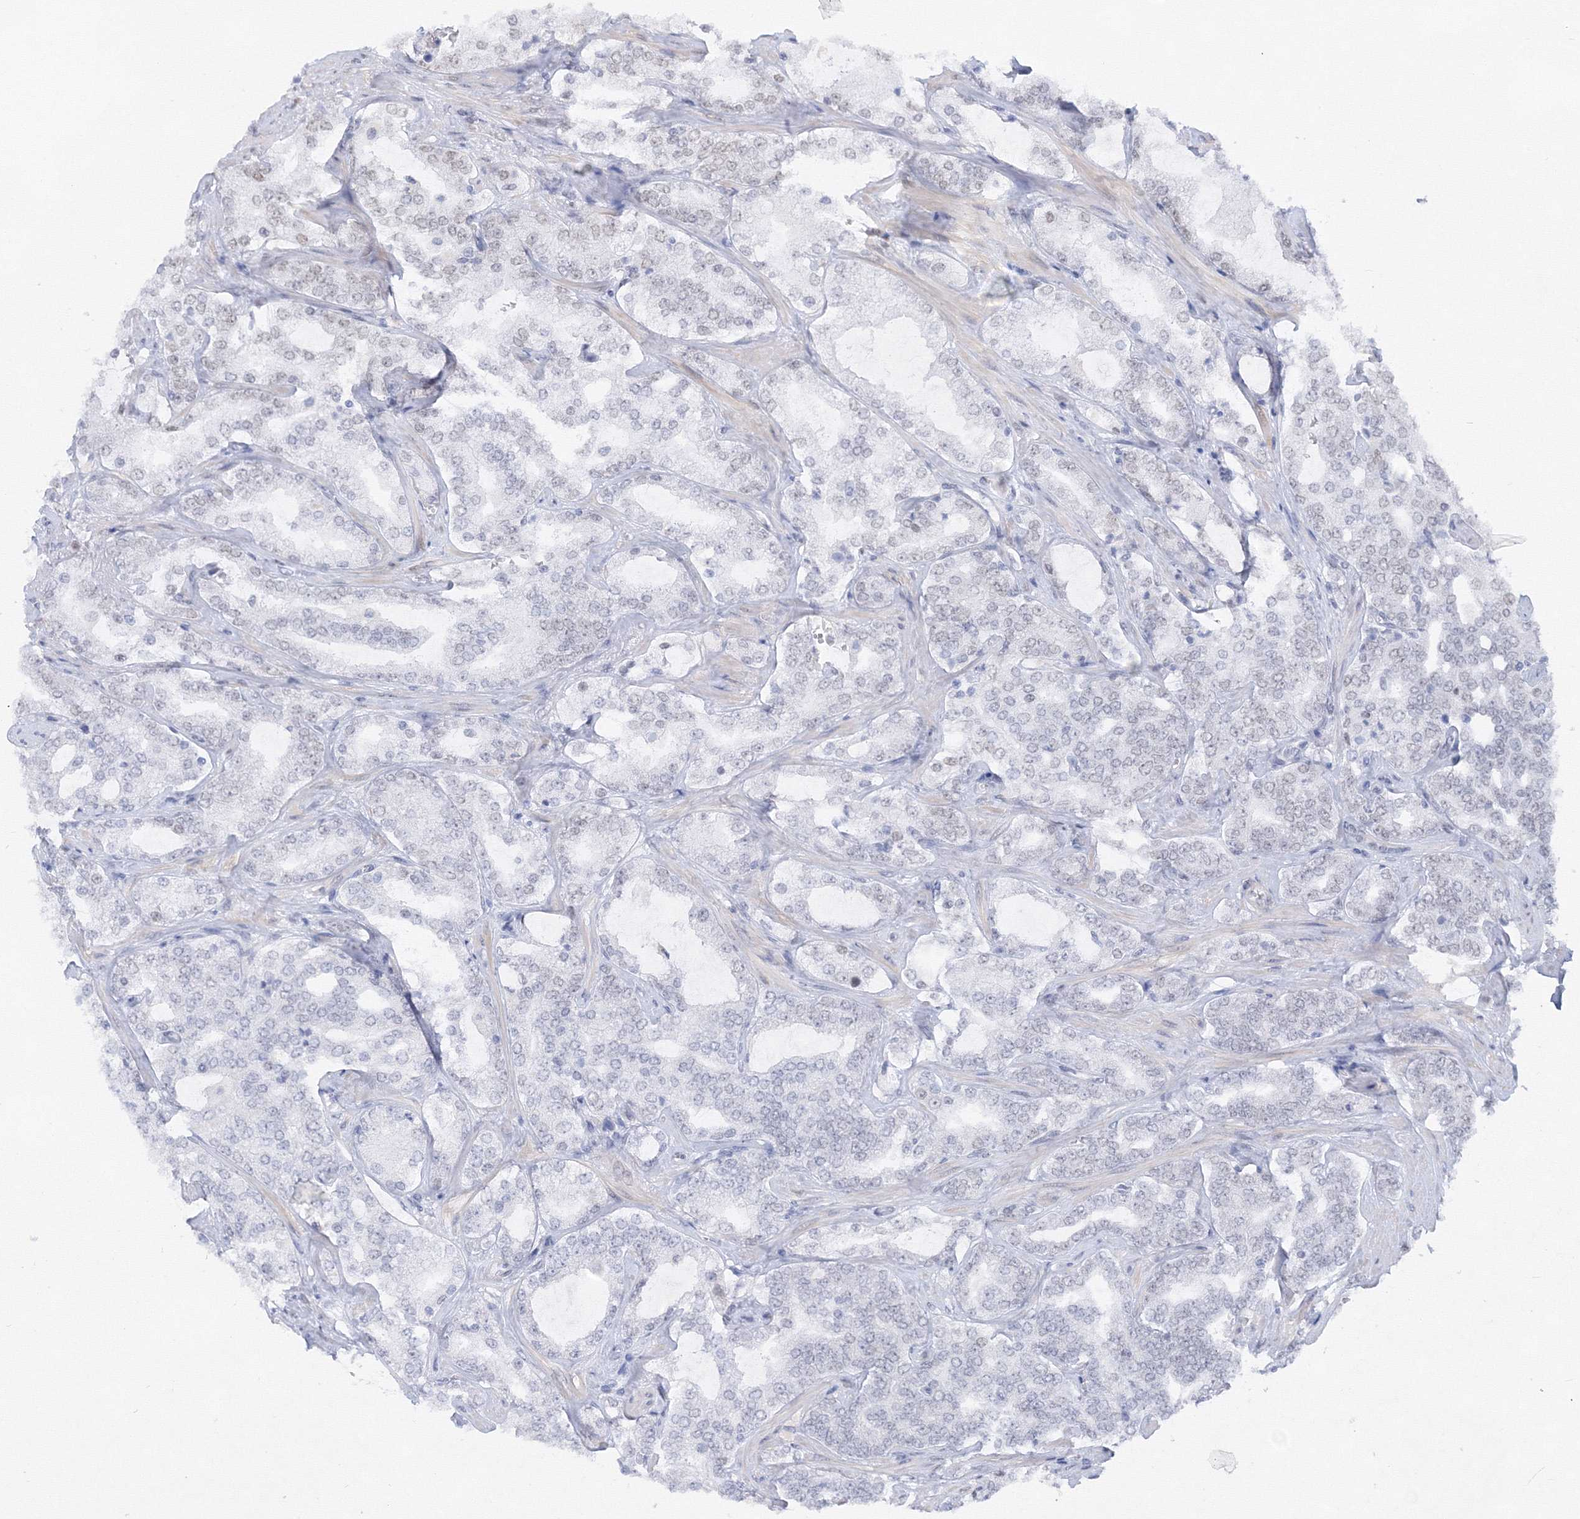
{"staining": {"intensity": "negative", "quantity": "none", "location": "none"}, "tissue": "prostate cancer", "cell_type": "Tumor cells", "image_type": "cancer", "snomed": [{"axis": "morphology", "description": "Adenocarcinoma, High grade"}, {"axis": "topography", "description": "Prostate"}], "caption": "Protein analysis of prostate cancer (adenocarcinoma (high-grade)) displays no significant expression in tumor cells.", "gene": "ZNF638", "patient": {"sex": "male", "age": 64}}